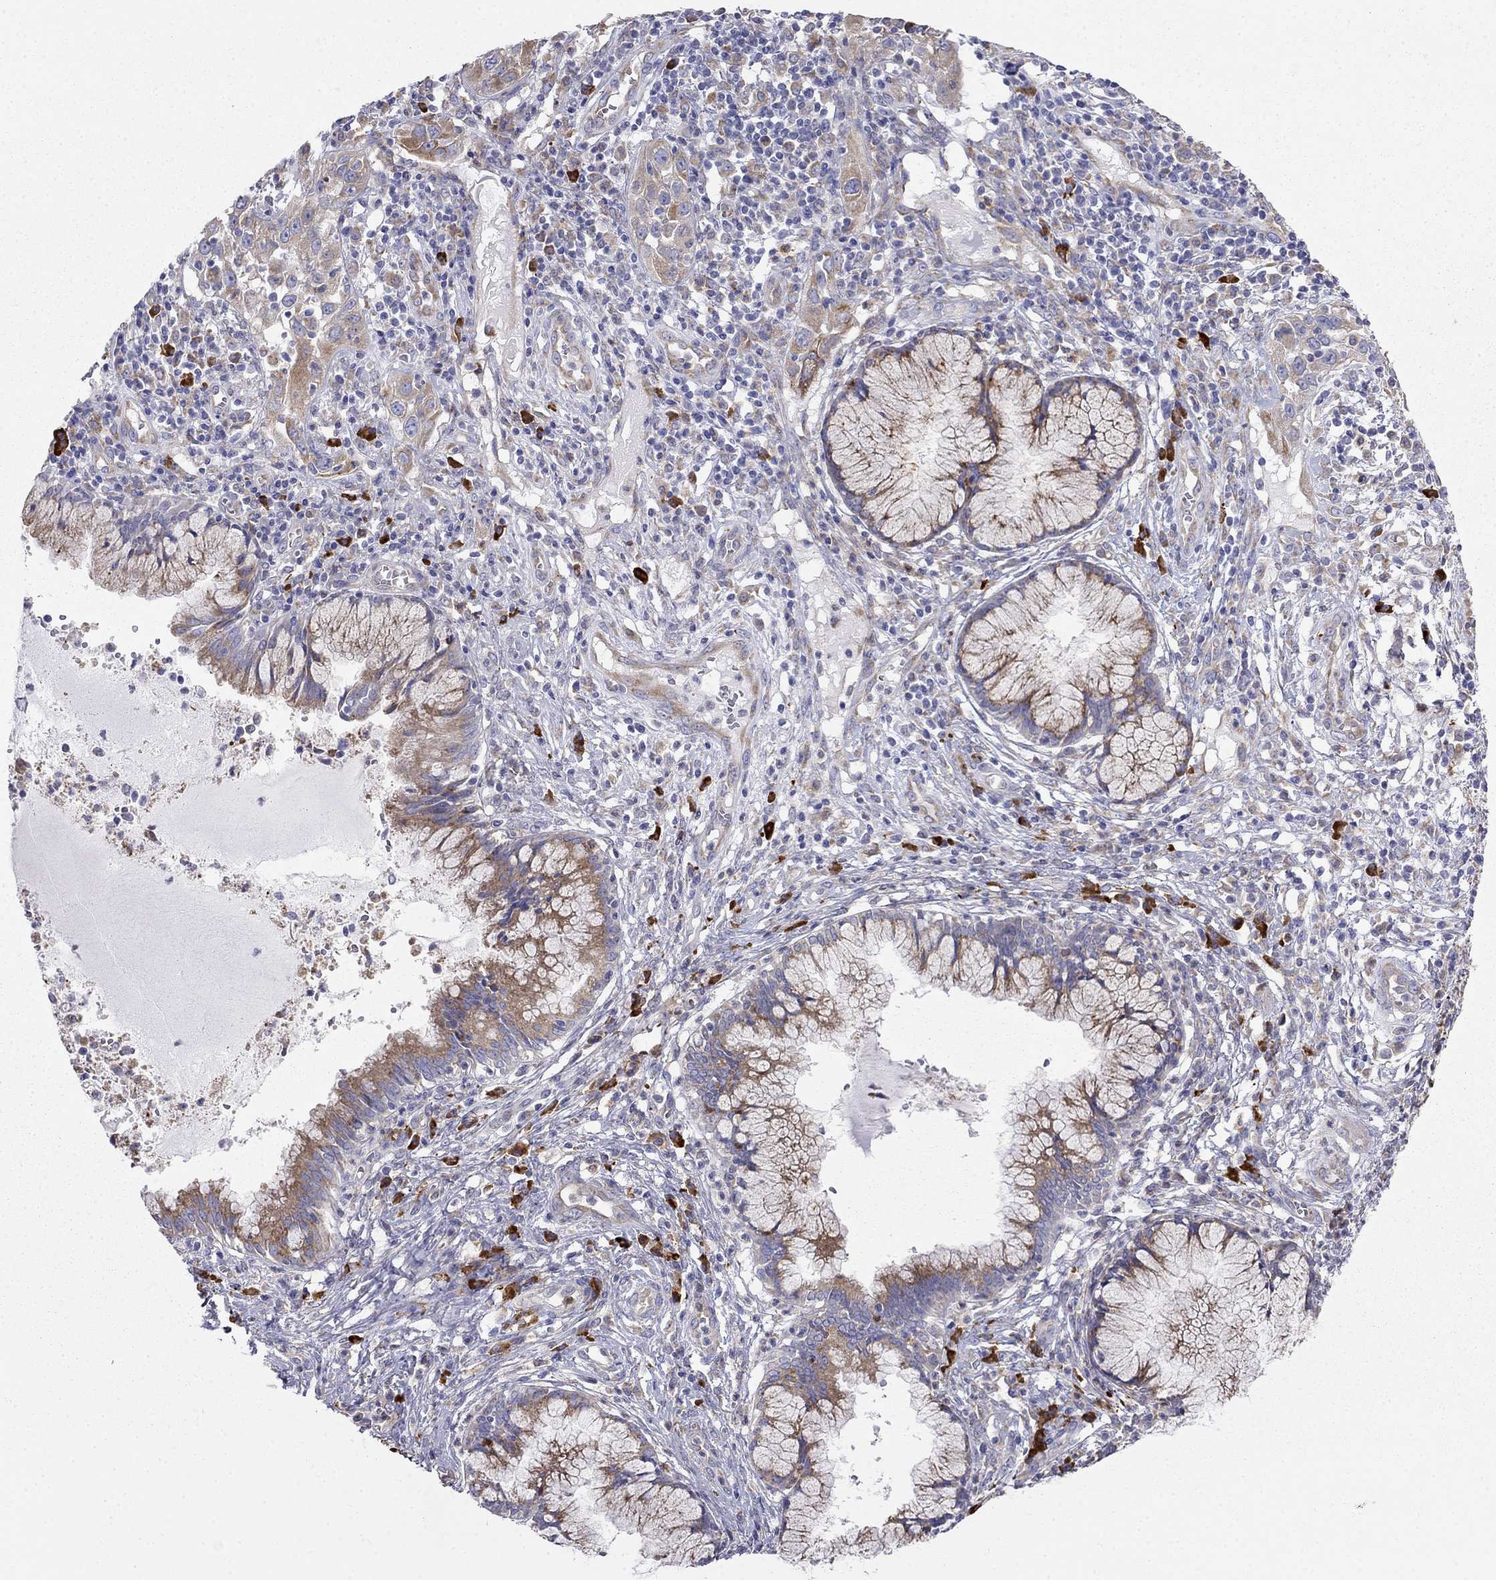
{"staining": {"intensity": "moderate", "quantity": ">75%", "location": "cytoplasmic/membranous"}, "tissue": "cervical cancer", "cell_type": "Tumor cells", "image_type": "cancer", "snomed": [{"axis": "morphology", "description": "Squamous cell carcinoma, NOS"}, {"axis": "topography", "description": "Cervix"}], "caption": "IHC (DAB (3,3'-diaminobenzidine)) staining of human cervical squamous cell carcinoma demonstrates moderate cytoplasmic/membranous protein expression in about >75% of tumor cells.", "gene": "LONRF2", "patient": {"sex": "female", "age": 32}}